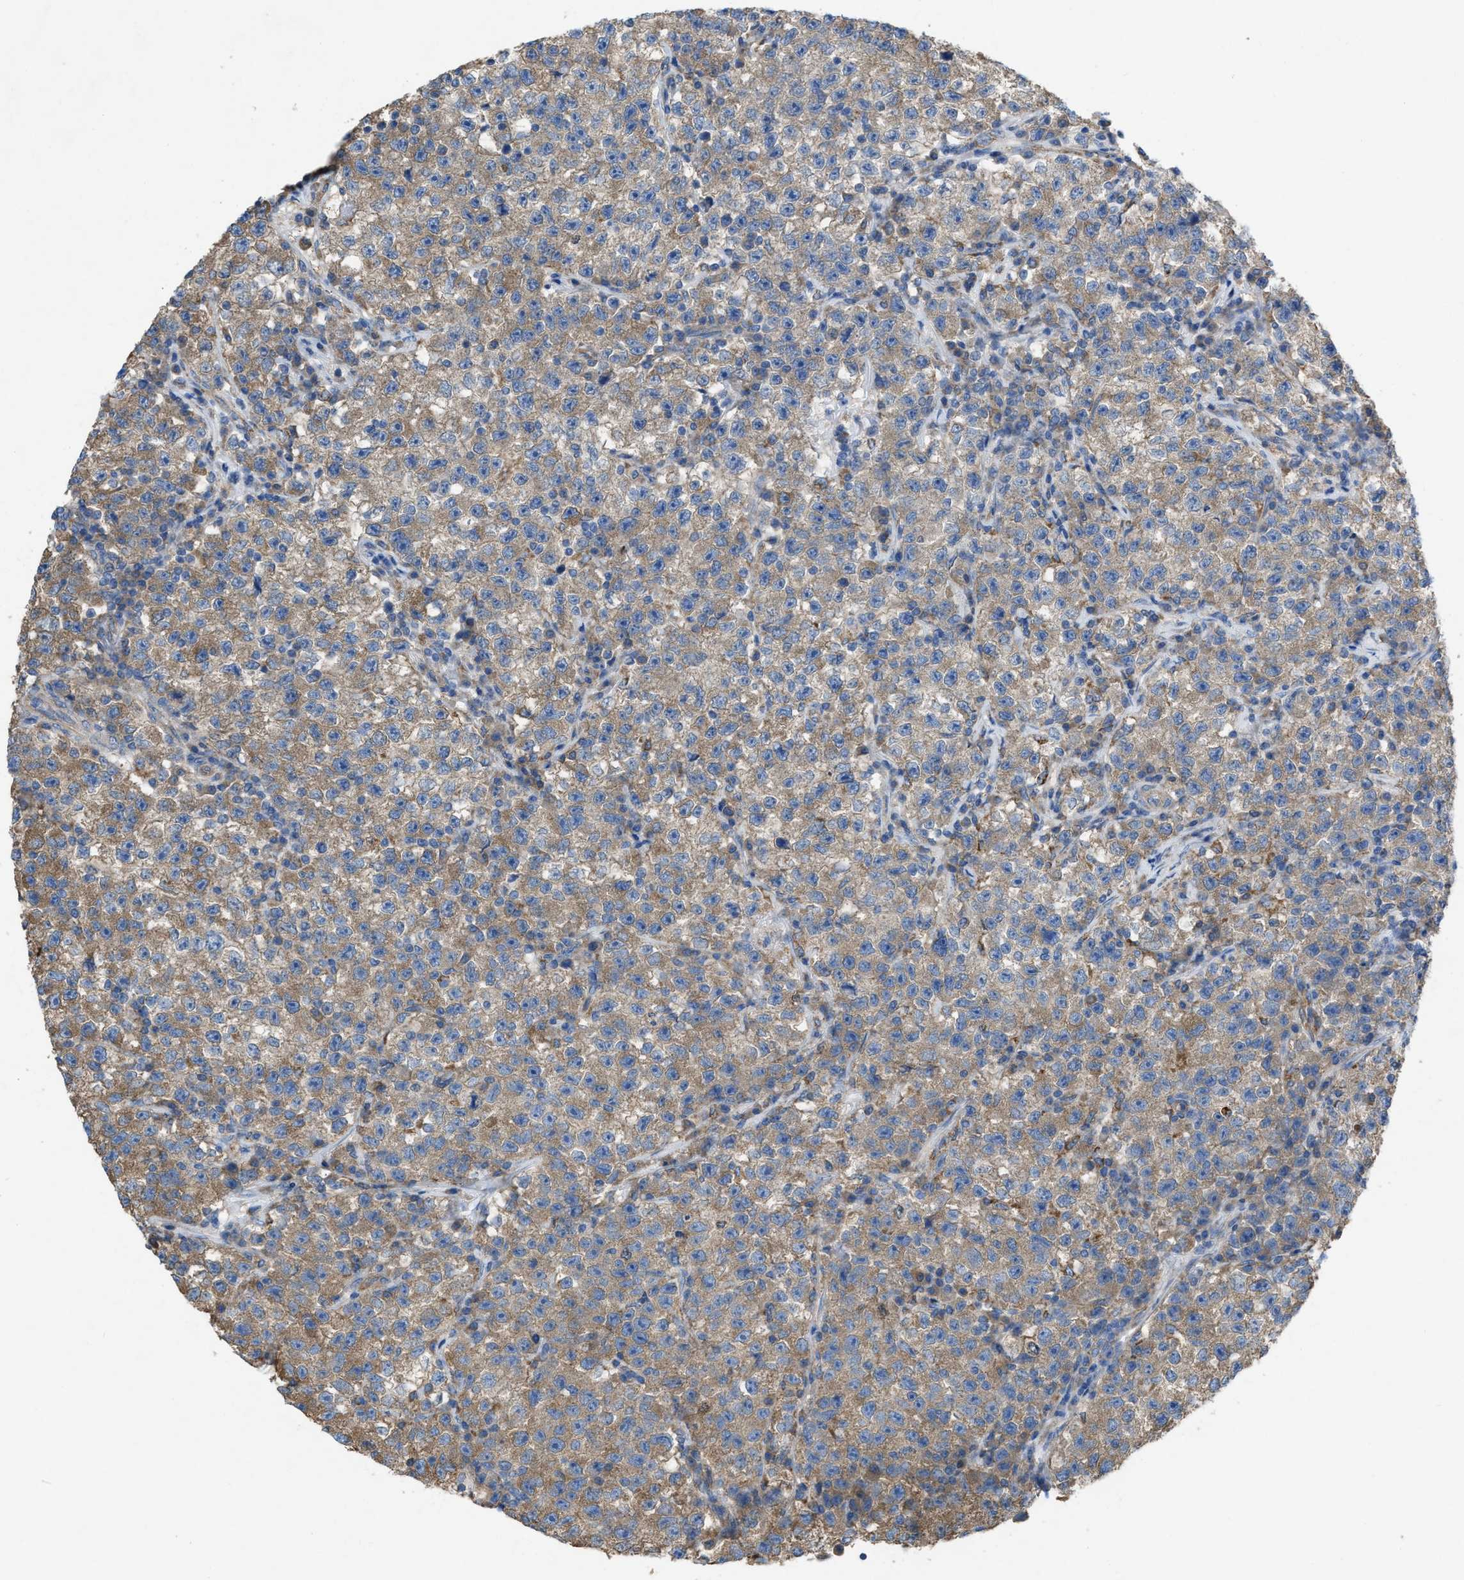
{"staining": {"intensity": "moderate", "quantity": ">75%", "location": "cytoplasmic/membranous"}, "tissue": "testis cancer", "cell_type": "Tumor cells", "image_type": "cancer", "snomed": [{"axis": "morphology", "description": "Seminoma, NOS"}, {"axis": "topography", "description": "Testis"}], "caption": "Protein positivity by immunohistochemistry displays moderate cytoplasmic/membranous expression in approximately >75% of tumor cells in testis cancer.", "gene": "DOLPP1", "patient": {"sex": "male", "age": 22}}